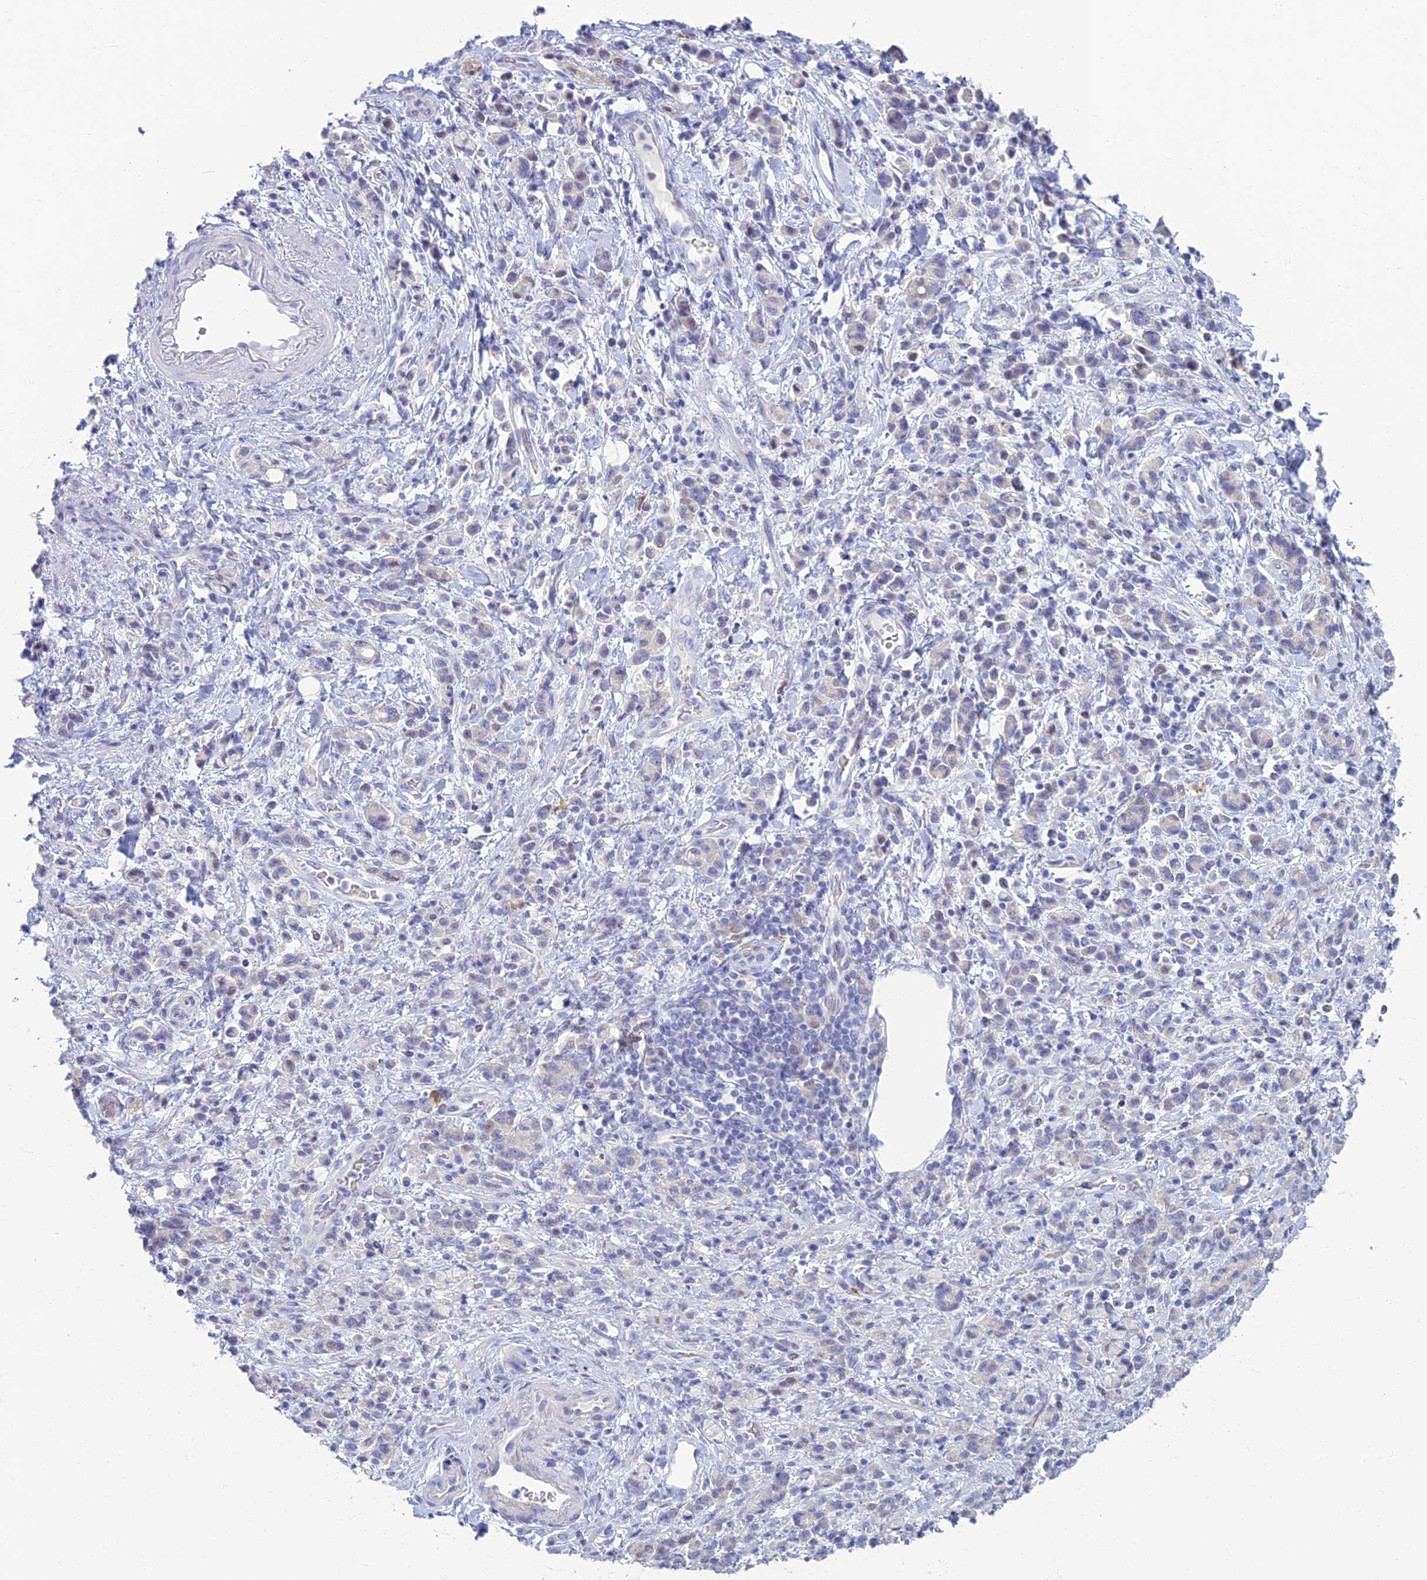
{"staining": {"intensity": "negative", "quantity": "none", "location": "none"}, "tissue": "stomach cancer", "cell_type": "Tumor cells", "image_type": "cancer", "snomed": [{"axis": "morphology", "description": "Adenocarcinoma, NOS"}, {"axis": "topography", "description": "Stomach"}], "caption": "IHC micrograph of adenocarcinoma (stomach) stained for a protein (brown), which exhibits no staining in tumor cells.", "gene": "NEURL1", "patient": {"sex": "male", "age": 77}}